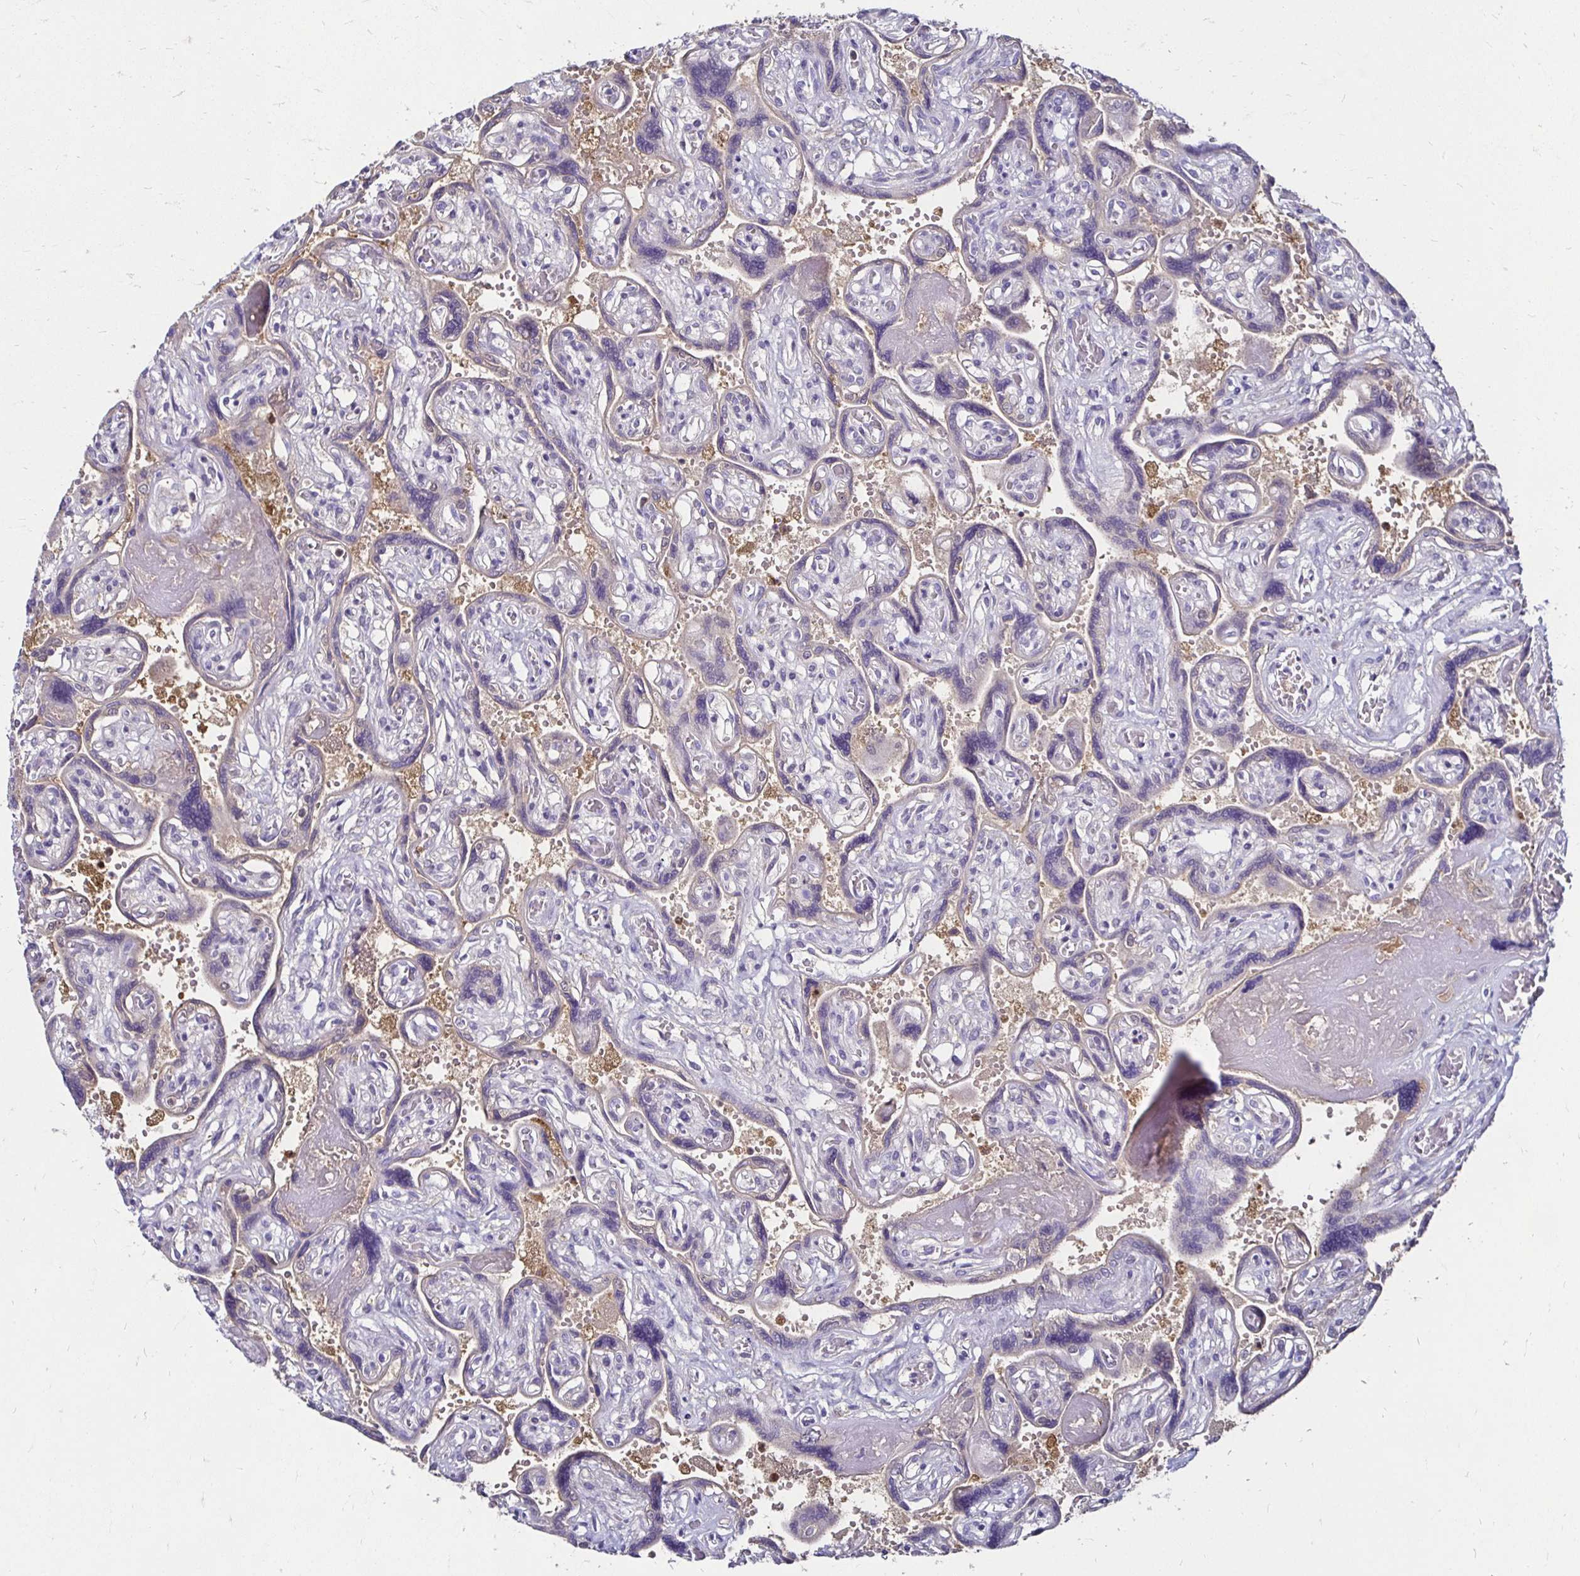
{"staining": {"intensity": "moderate", "quantity": ">75%", "location": "cytoplasmic/membranous,nuclear"}, "tissue": "placenta", "cell_type": "Decidual cells", "image_type": "normal", "snomed": [{"axis": "morphology", "description": "Normal tissue, NOS"}, {"axis": "topography", "description": "Placenta"}], "caption": "Moderate cytoplasmic/membranous,nuclear expression for a protein is seen in about >75% of decidual cells of benign placenta using immunohistochemistry (IHC).", "gene": "TXN", "patient": {"sex": "female", "age": 32}}